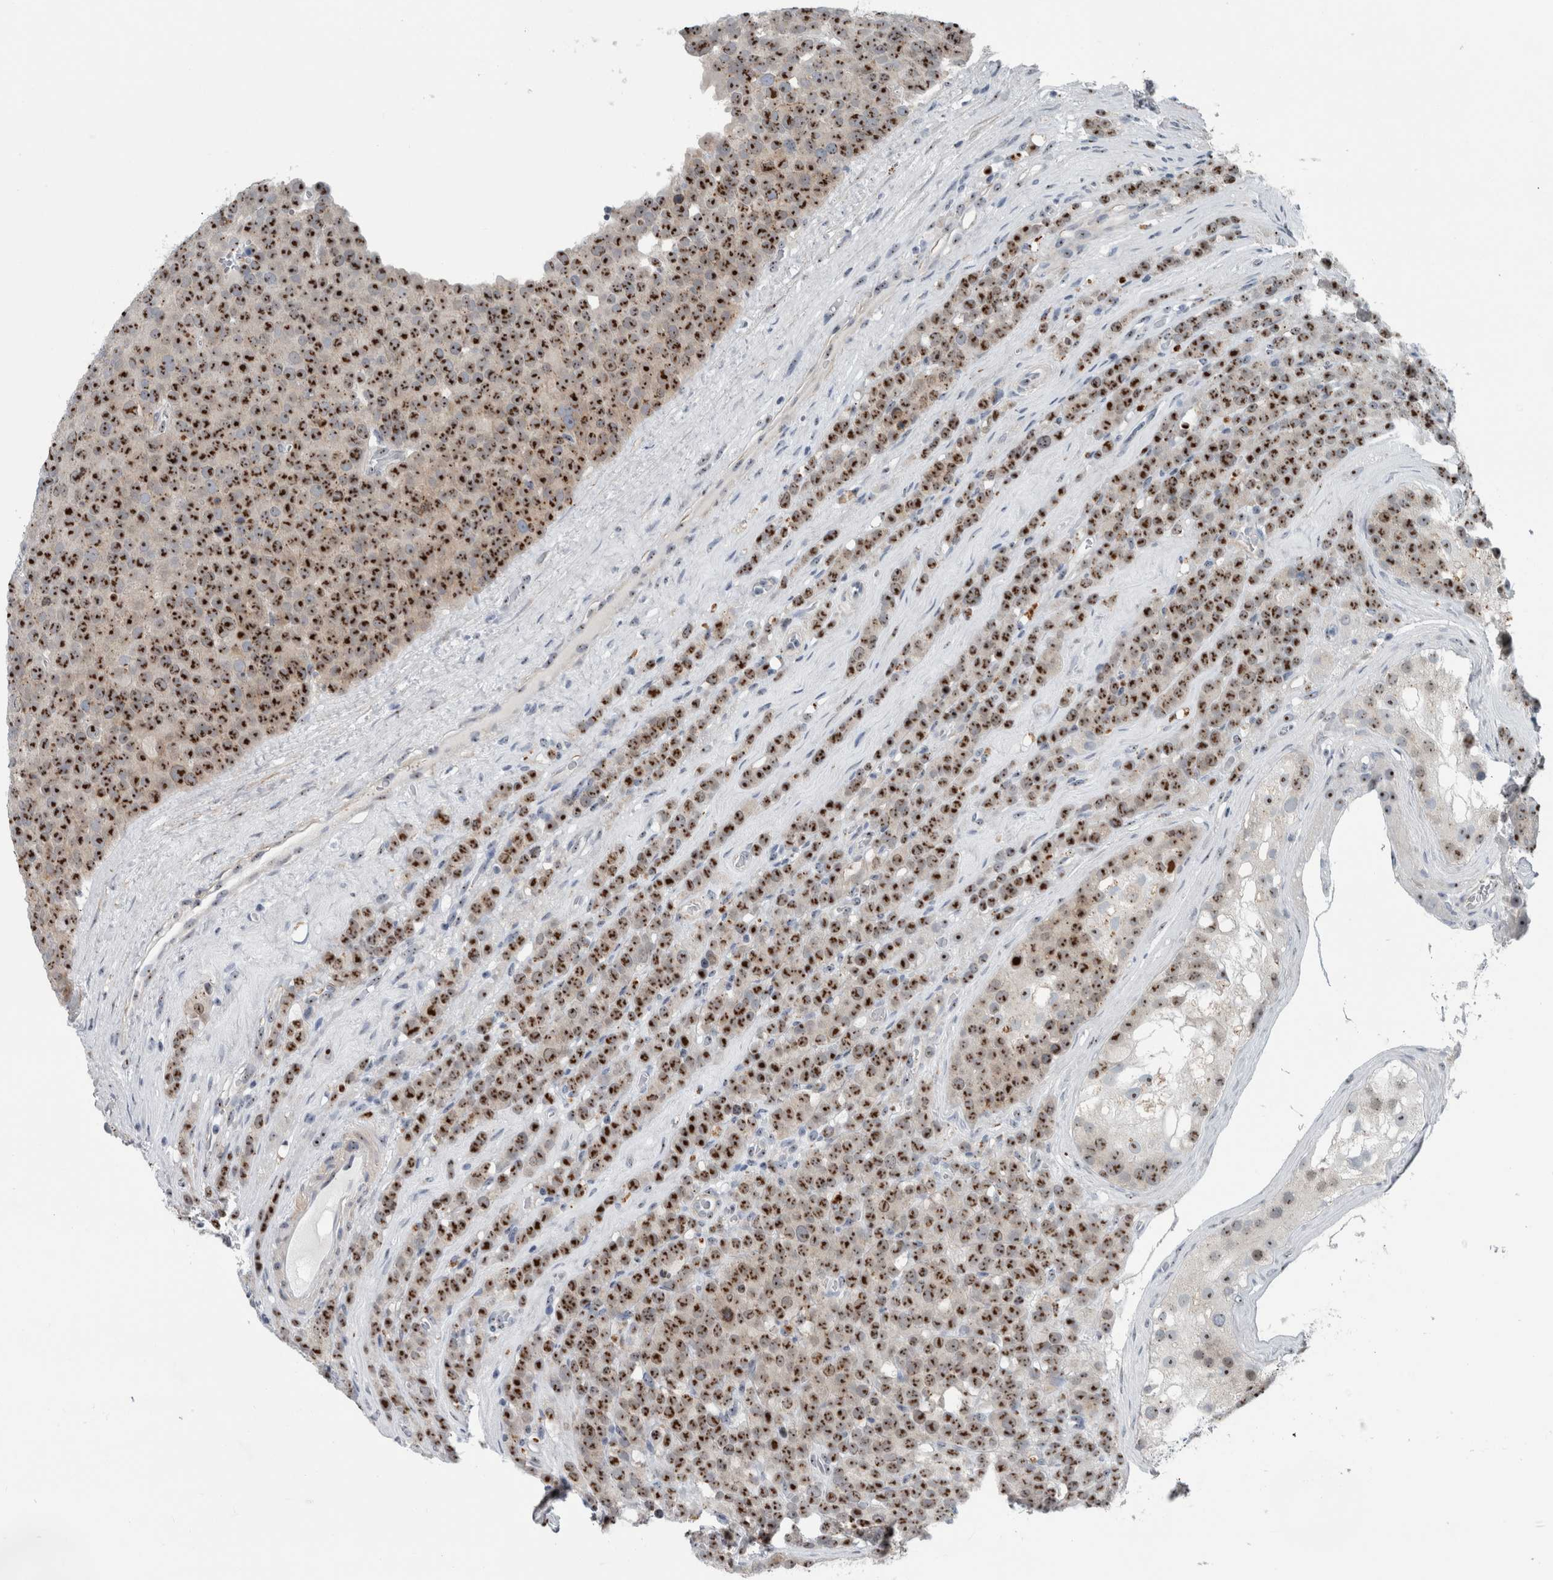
{"staining": {"intensity": "strong", "quantity": ">75%", "location": "nuclear"}, "tissue": "testis cancer", "cell_type": "Tumor cells", "image_type": "cancer", "snomed": [{"axis": "morphology", "description": "Seminoma, NOS"}, {"axis": "topography", "description": "Testis"}], "caption": "Immunohistochemical staining of testis seminoma demonstrates high levels of strong nuclear positivity in approximately >75% of tumor cells.", "gene": "UTP6", "patient": {"sex": "male", "age": 71}}